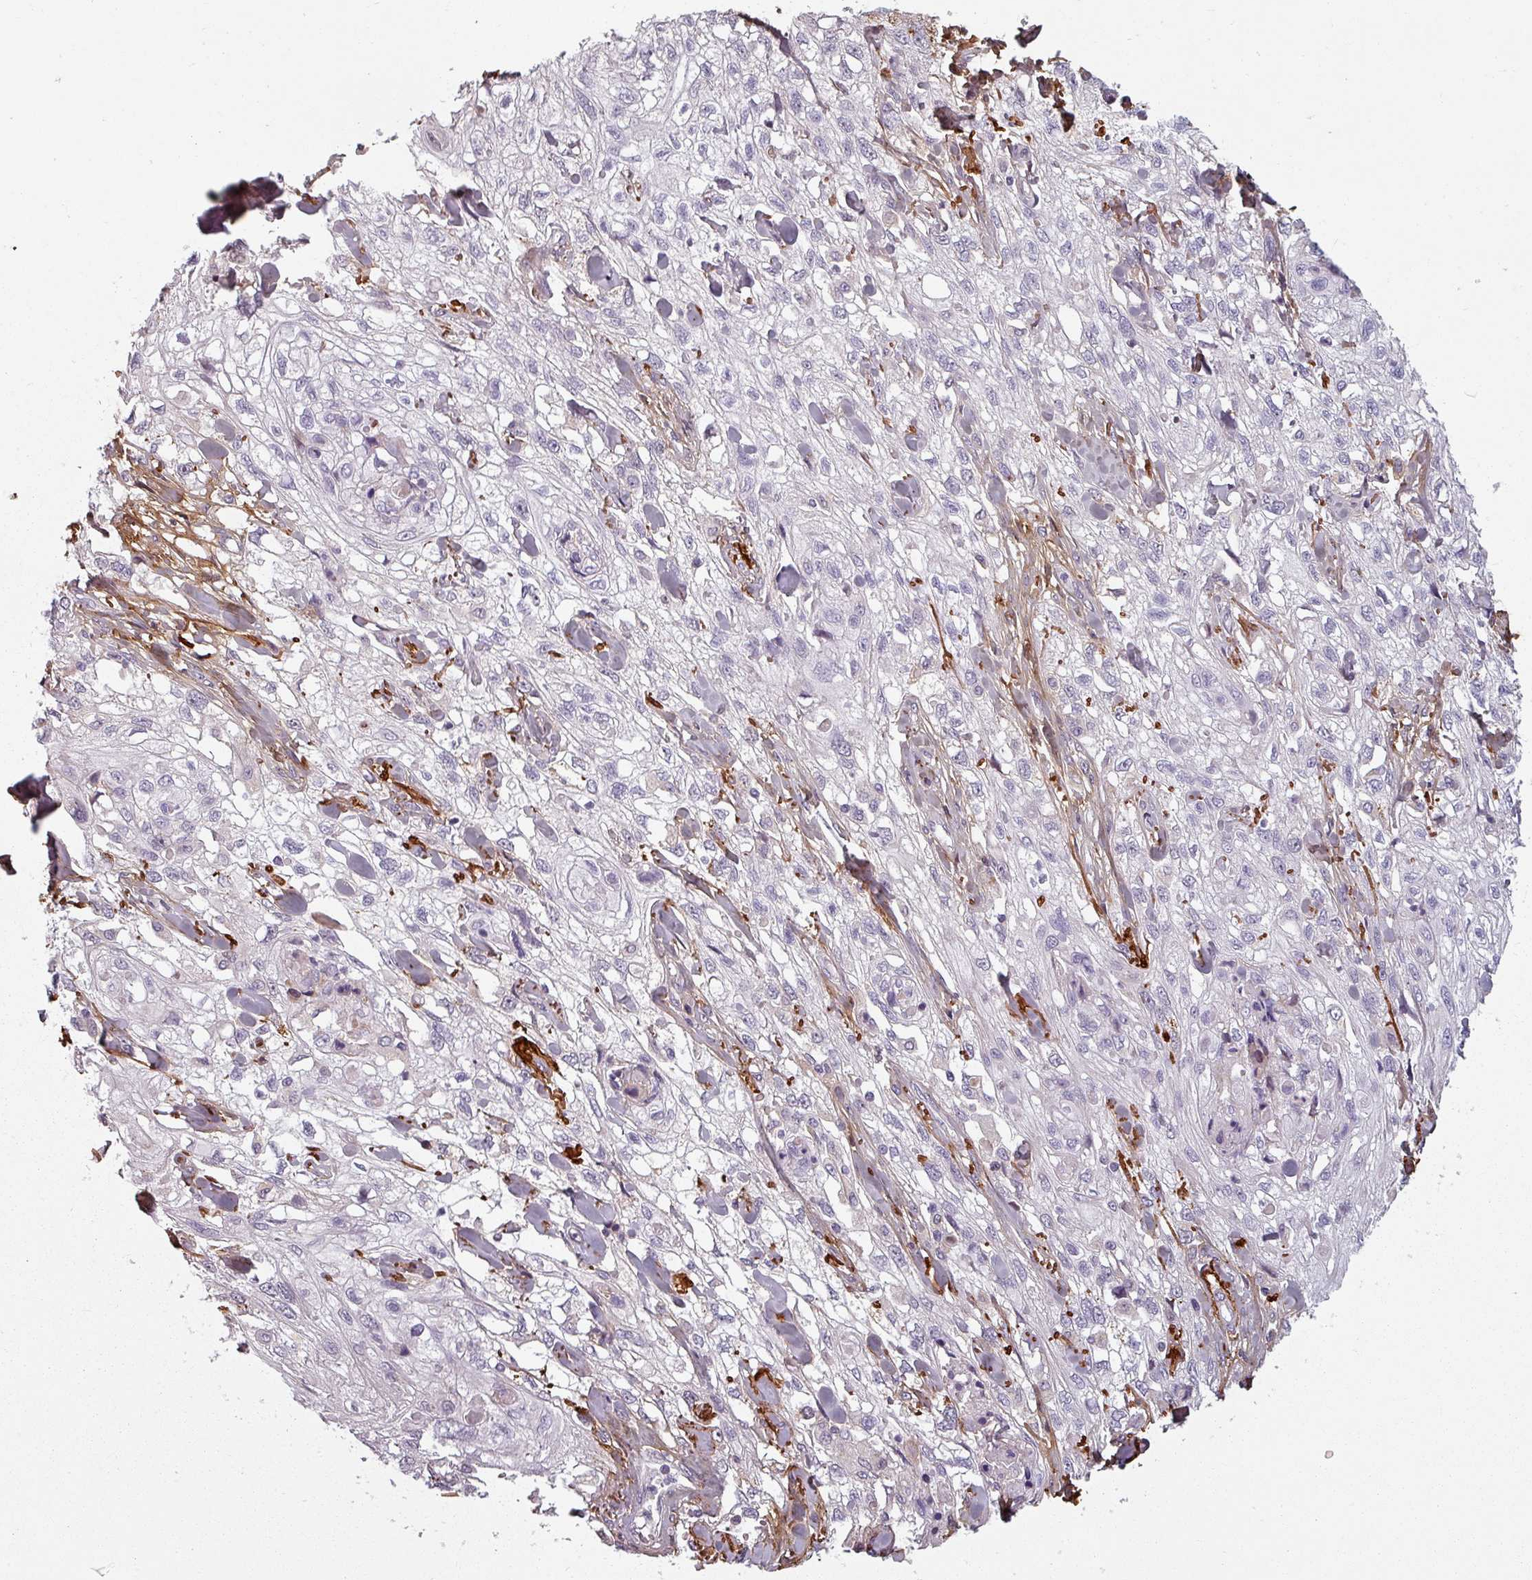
{"staining": {"intensity": "negative", "quantity": "none", "location": "none"}, "tissue": "skin cancer", "cell_type": "Tumor cells", "image_type": "cancer", "snomed": [{"axis": "morphology", "description": "Squamous cell carcinoma, NOS"}, {"axis": "topography", "description": "Skin"}, {"axis": "topography", "description": "Vulva"}], "caption": "Protein analysis of squamous cell carcinoma (skin) demonstrates no significant positivity in tumor cells.", "gene": "CYB5RL", "patient": {"sex": "female", "age": 86}}